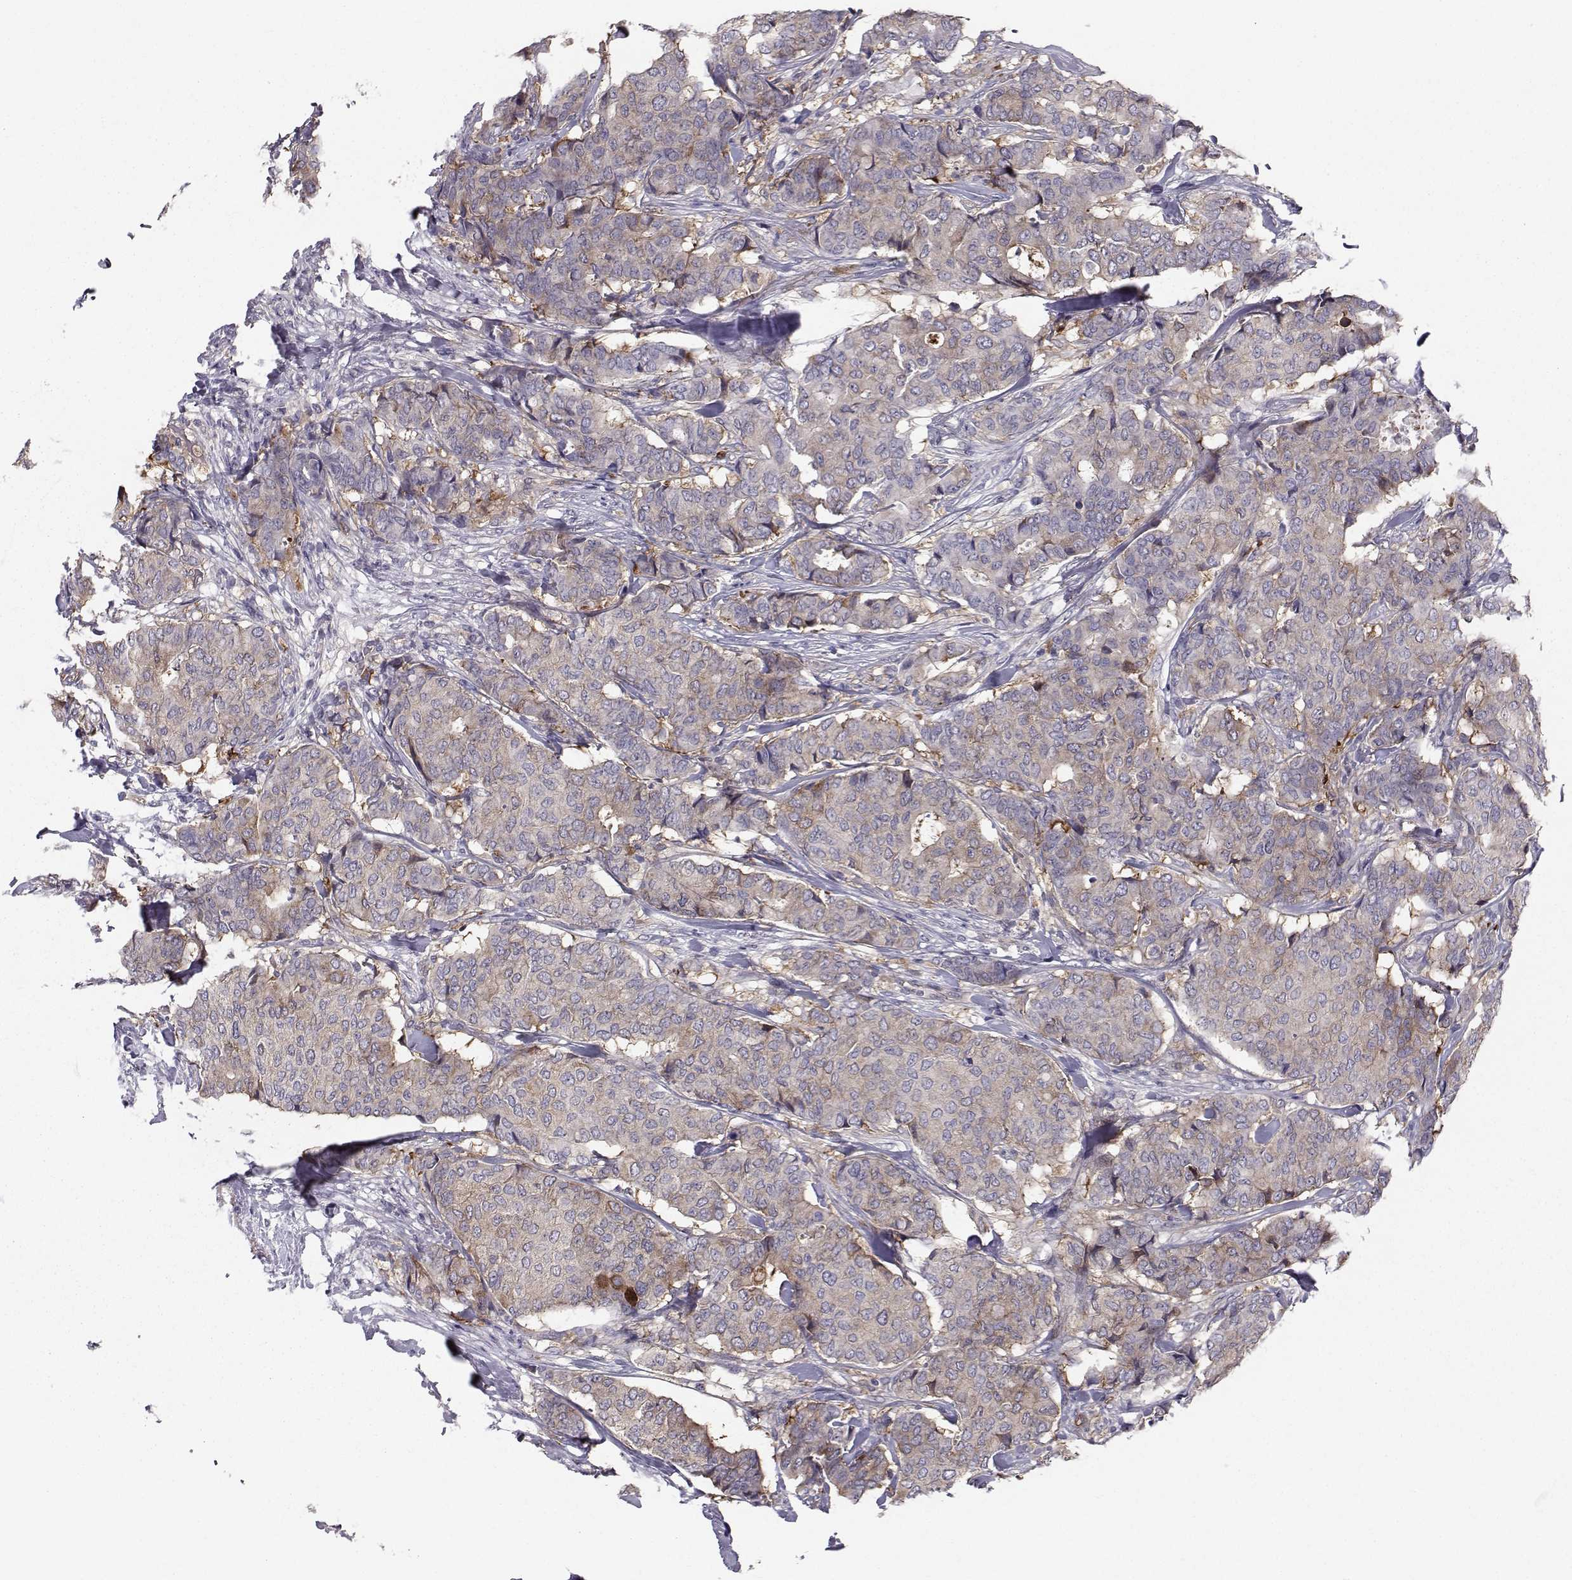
{"staining": {"intensity": "weak", "quantity": "<25%", "location": "cytoplasmic/membranous"}, "tissue": "breast cancer", "cell_type": "Tumor cells", "image_type": "cancer", "snomed": [{"axis": "morphology", "description": "Duct carcinoma"}, {"axis": "topography", "description": "Breast"}], "caption": "There is no significant staining in tumor cells of breast invasive ductal carcinoma.", "gene": "HSP90AB1", "patient": {"sex": "female", "age": 75}}